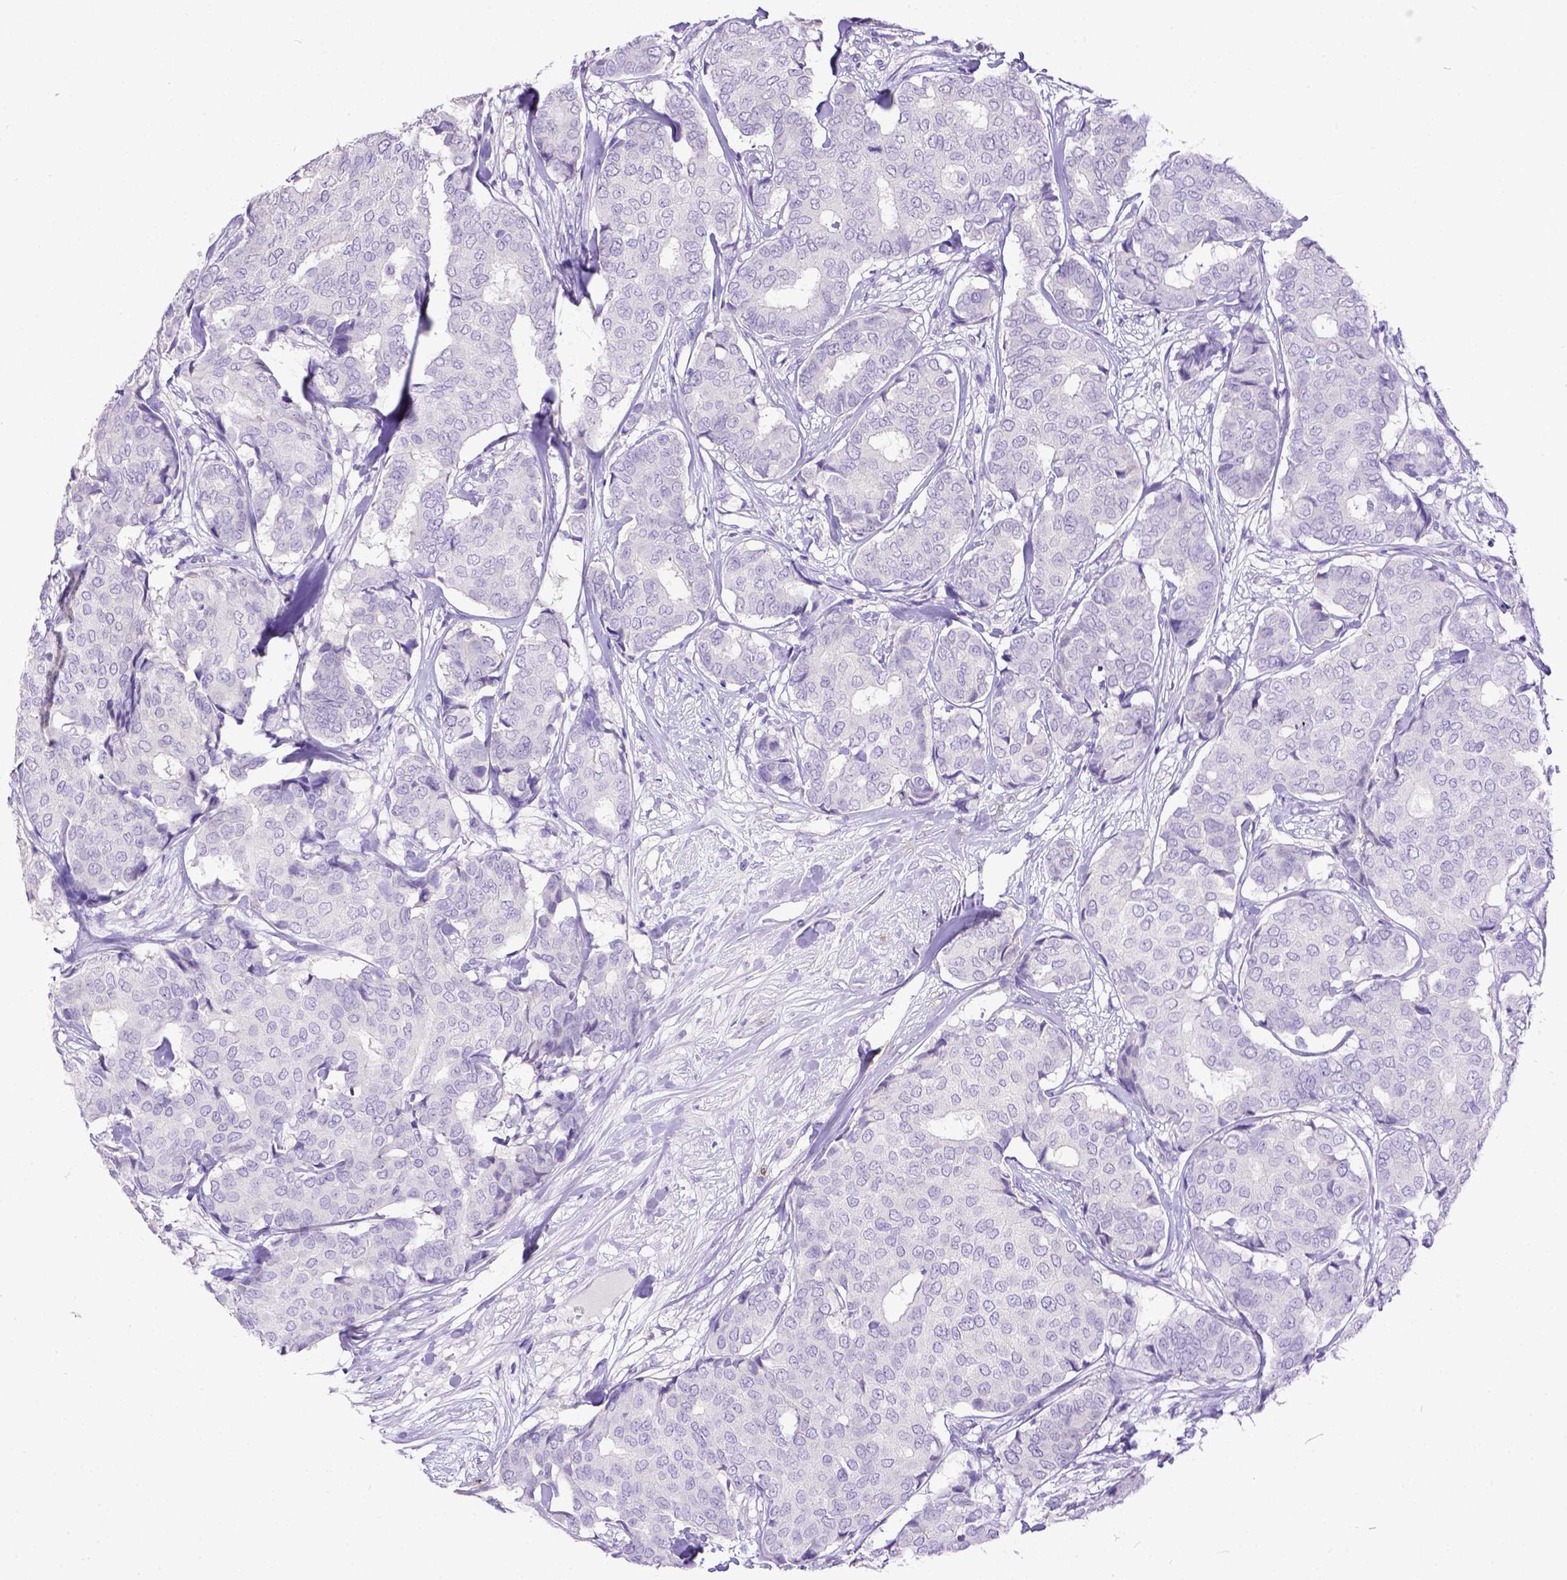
{"staining": {"intensity": "negative", "quantity": "none", "location": "none"}, "tissue": "breast cancer", "cell_type": "Tumor cells", "image_type": "cancer", "snomed": [{"axis": "morphology", "description": "Duct carcinoma"}, {"axis": "topography", "description": "Breast"}], "caption": "High magnification brightfield microscopy of breast cancer (infiltrating ductal carcinoma) stained with DAB (brown) and counterstained with hematoxylin (blue): tumor cells show no significant staining.", "gene": "KIT", "patient": {"sex": "female", "age": 75}}